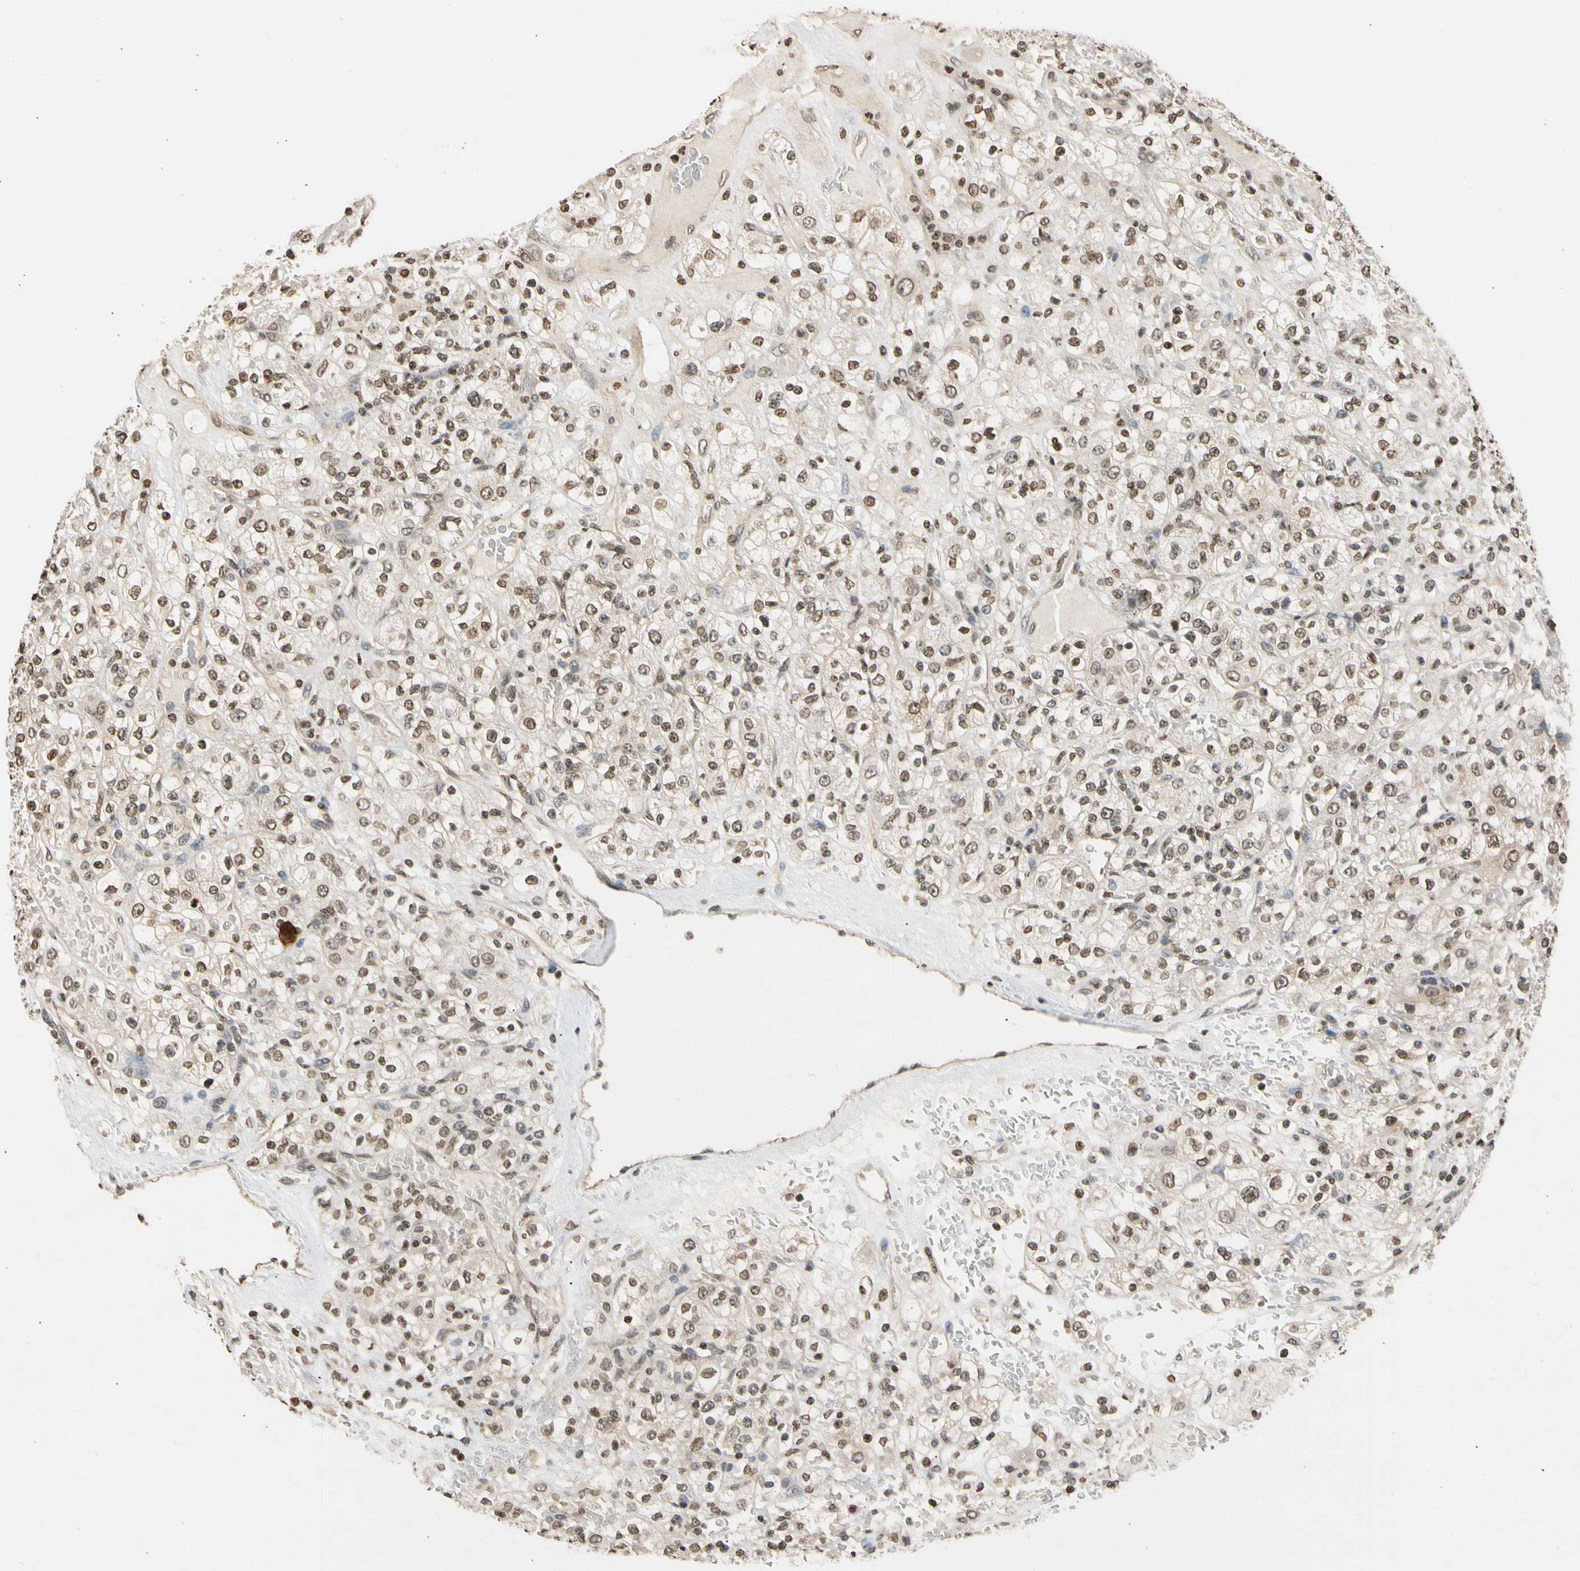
{"staining": {"intensity": "weak", "quantity": "25%-75%", "location": "cytoplasmic/membranous,nuclear"}, "tissue": "renal cancer", "cell_type": "Tumor cells", "image_type": "cancer", "snomed": [{"axis": "morphology", "description": "Normal tissue, NOS"}, {"axis": "morphology", "description": "Adenocarcinoma, NOS"}, {"axis": "topography", "description": "Kidney"}], "caption": "Immunohistochemical staining of human renal adenocarcinoma demonstrates low levels of weak cytoplasmic/membranous and nuclear protein expression in approximately 25%-75% of tumor cells. Ihc stains the protein of interest in brown and the nuclei are stained blue.", "gene": "GPX4", "patient": {"sex": "female", "age": 72}}